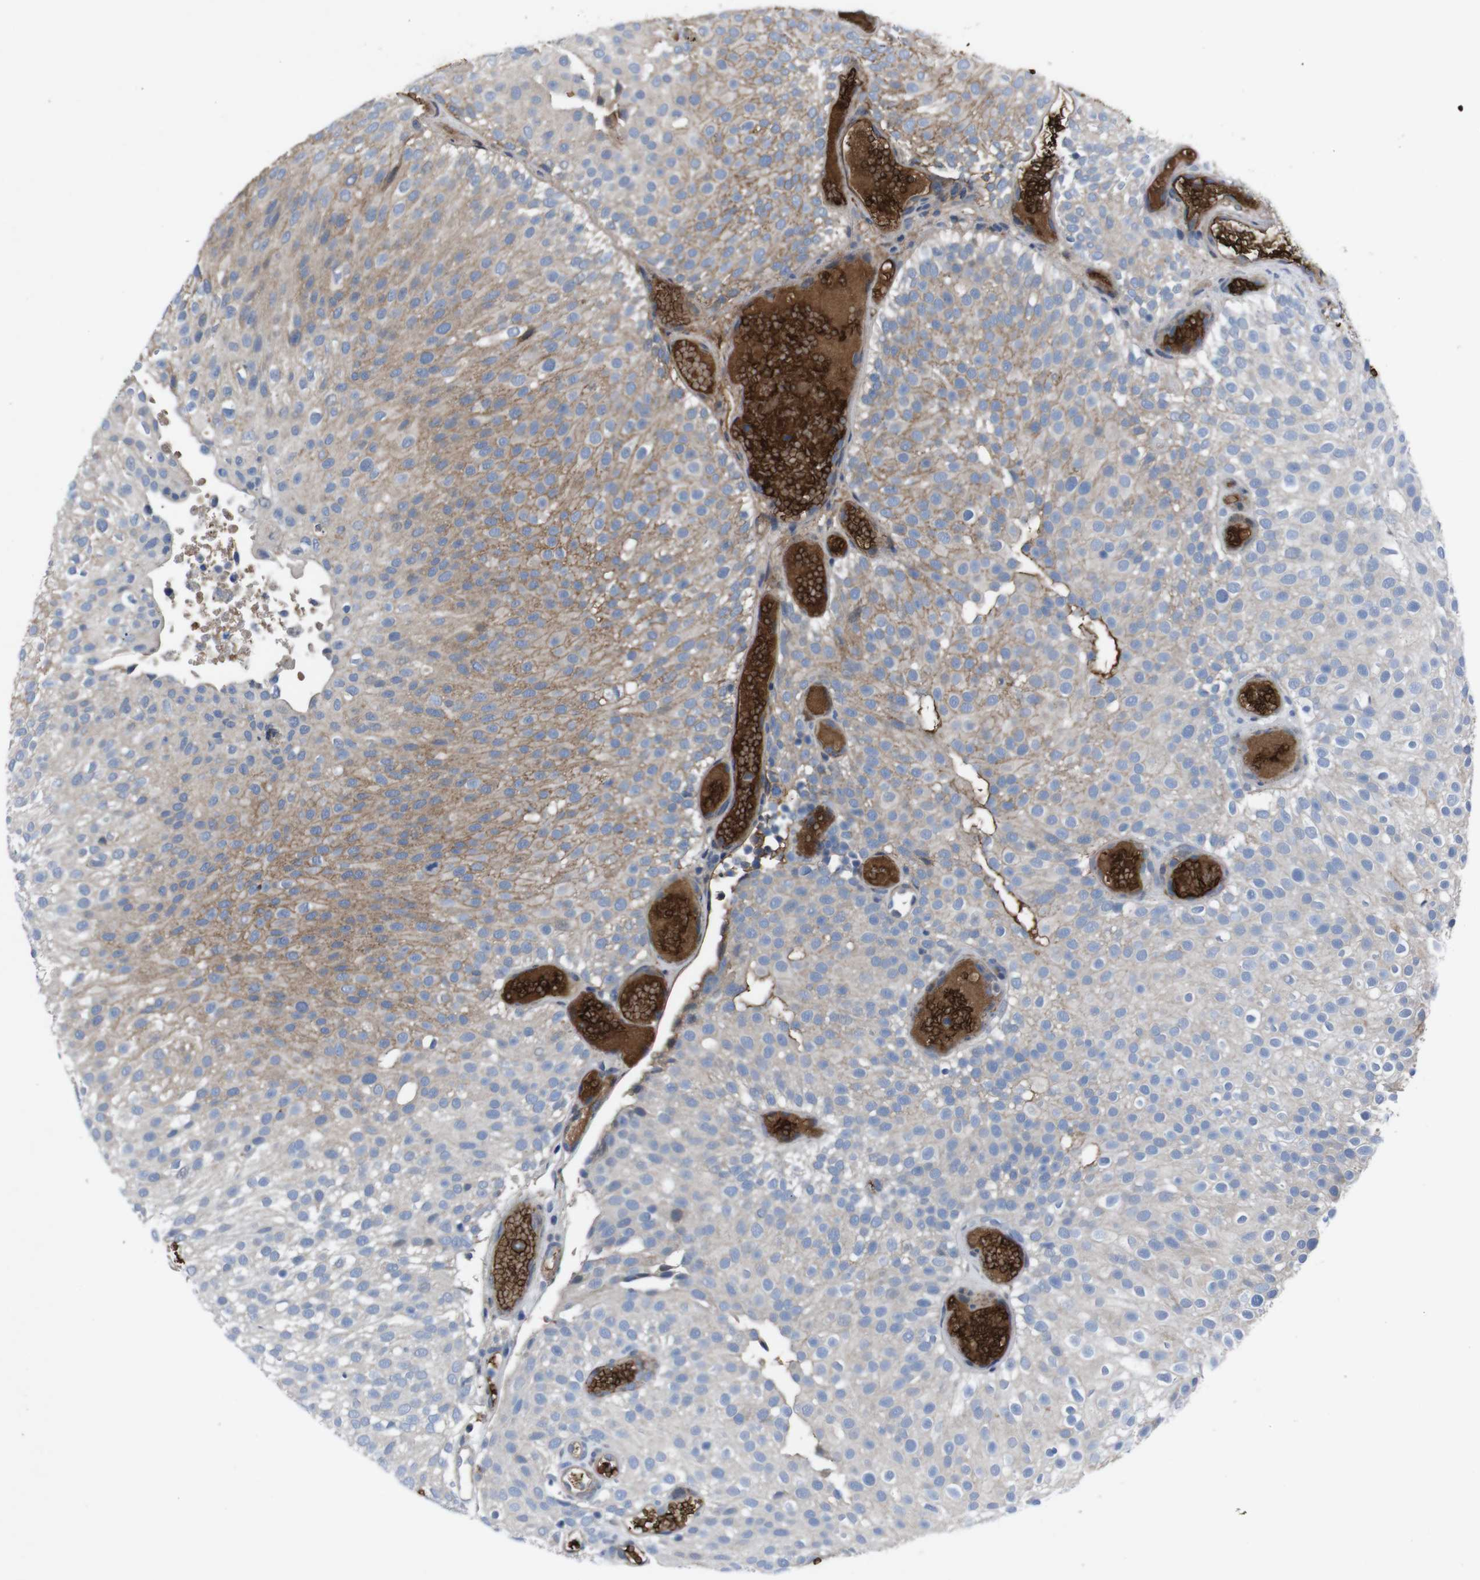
{"staining": {"intensity": "weak", "quantity": "25%-75%", "location": "cytoplasmic/membranous"}, "tissue": "urothelial cancer", "cell_type": "Tumor cells", "image_type": "cancer", "snomed": [{"axis": "morphology", "description": "Urothelial carcinoma, Low grade"}, {"axis": "topography", "description": "Urinary bladder"}], "caption": "High-magnification brightfield microscopy of low-grade urothelial carcinoma stained with DAB (3,3'-diaminobenzidine) (brown) and counterstained with hematoxylin (blue). tumor cells exhibit weak cytoplasmic/membranous positivity is appreciated in approximately25%-75% of cells. (DAB (3,3'-diaminobenzidine) = brown stain, brightfield microscopy at high magnification).", "gene": "SPTB", "patient": {"sex": "male", "age": 78}}